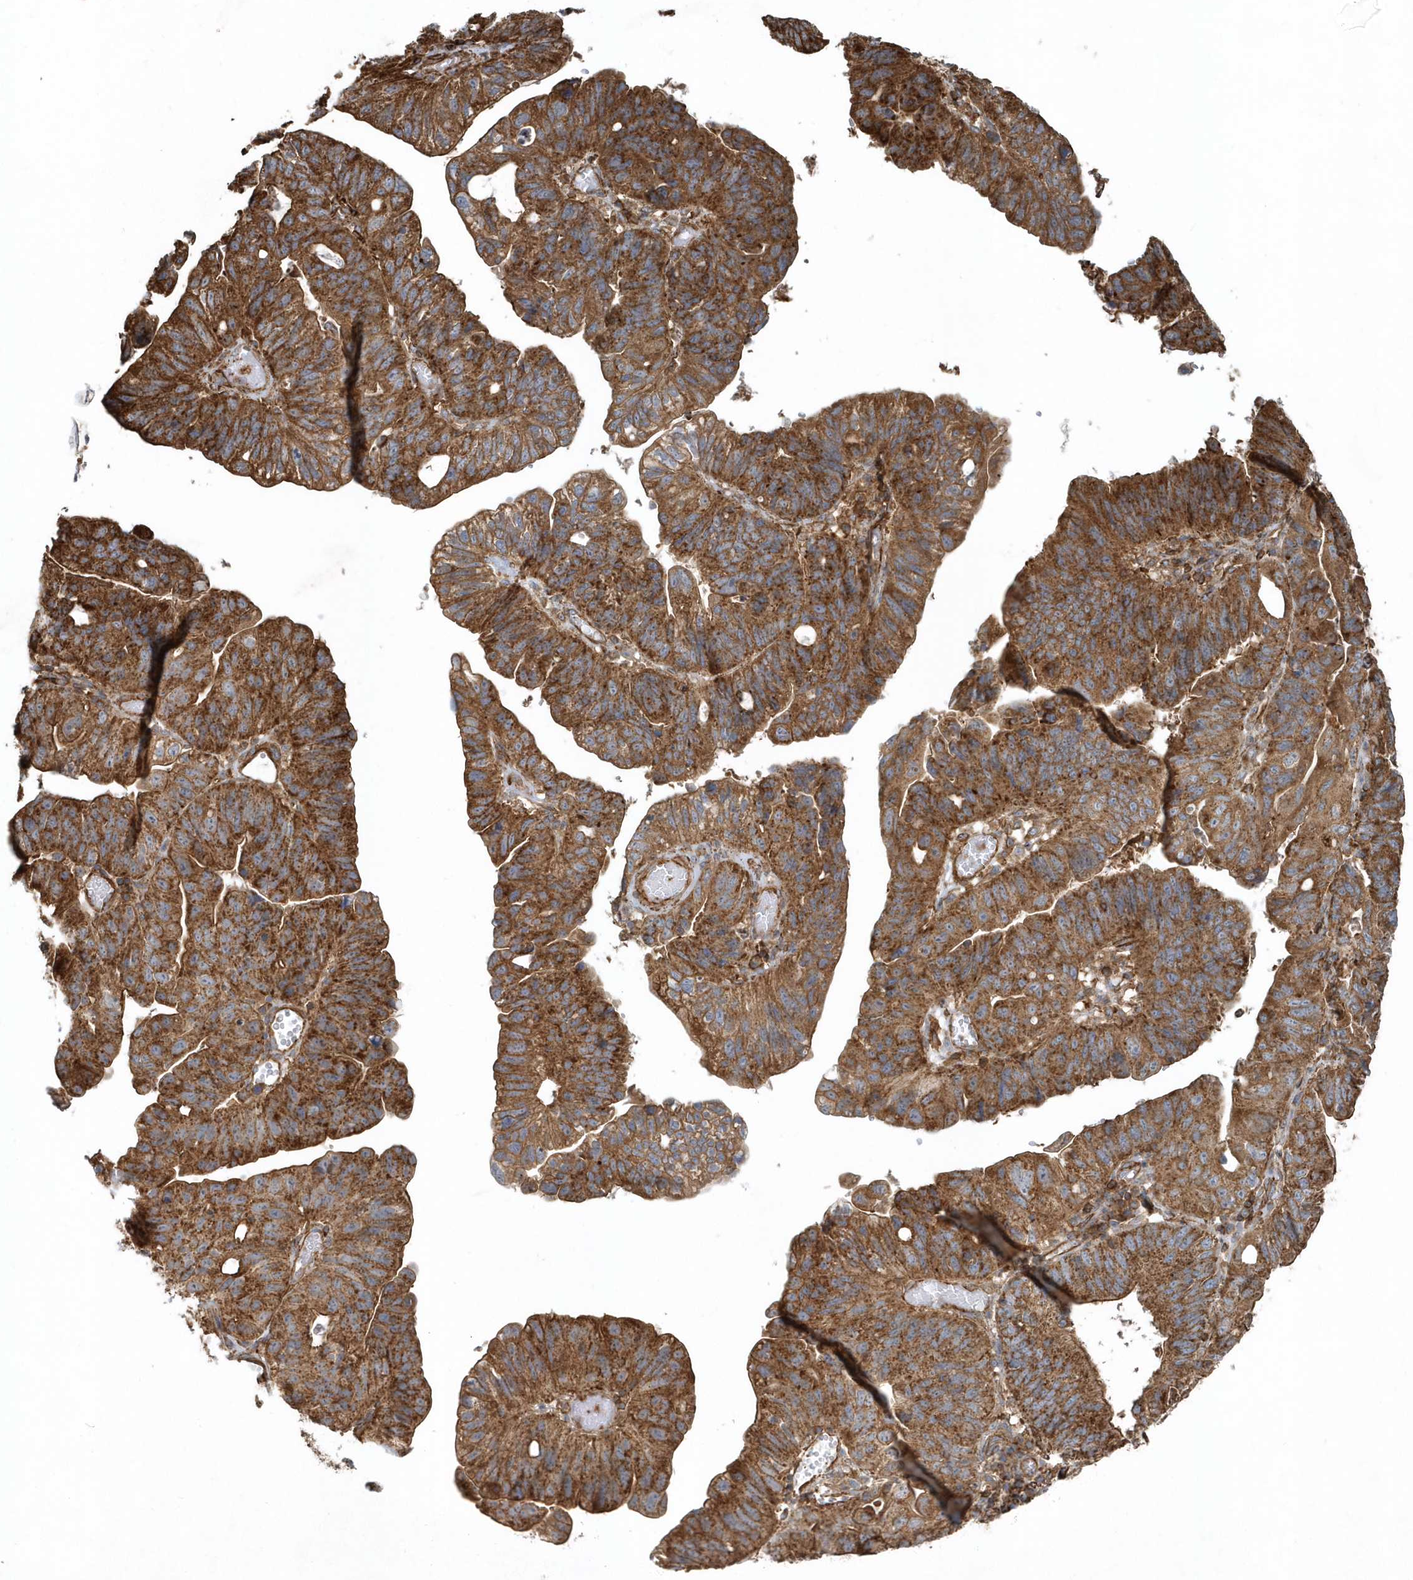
{"staining": {"intensity": "moderate", "quantity": ">75%", "location": "cytoplasmic/membranous"}, "tissue": "stomach cancer", "cell_type": "Tumor cells", "image_type": "cancer", "snomed": [{"axis": "morphology", "description": "Adenocarcinoma, NOS"}, {"axis": "topography", "description": "Stomach"}], "caption": "Protein expression analysis of stomach adenocarcinoma exhibits moderate cytoplasmic/membranous staining in approximately >75% of tumor cells. The staining is performed using DAB (3,3'-diaminobenzidine) brown chromogen to label protein expression. The nuclei are counter-stained blue using hematoxylin.", "gene": "MMUT", "patient": {"sex": "male", "age": 59}}